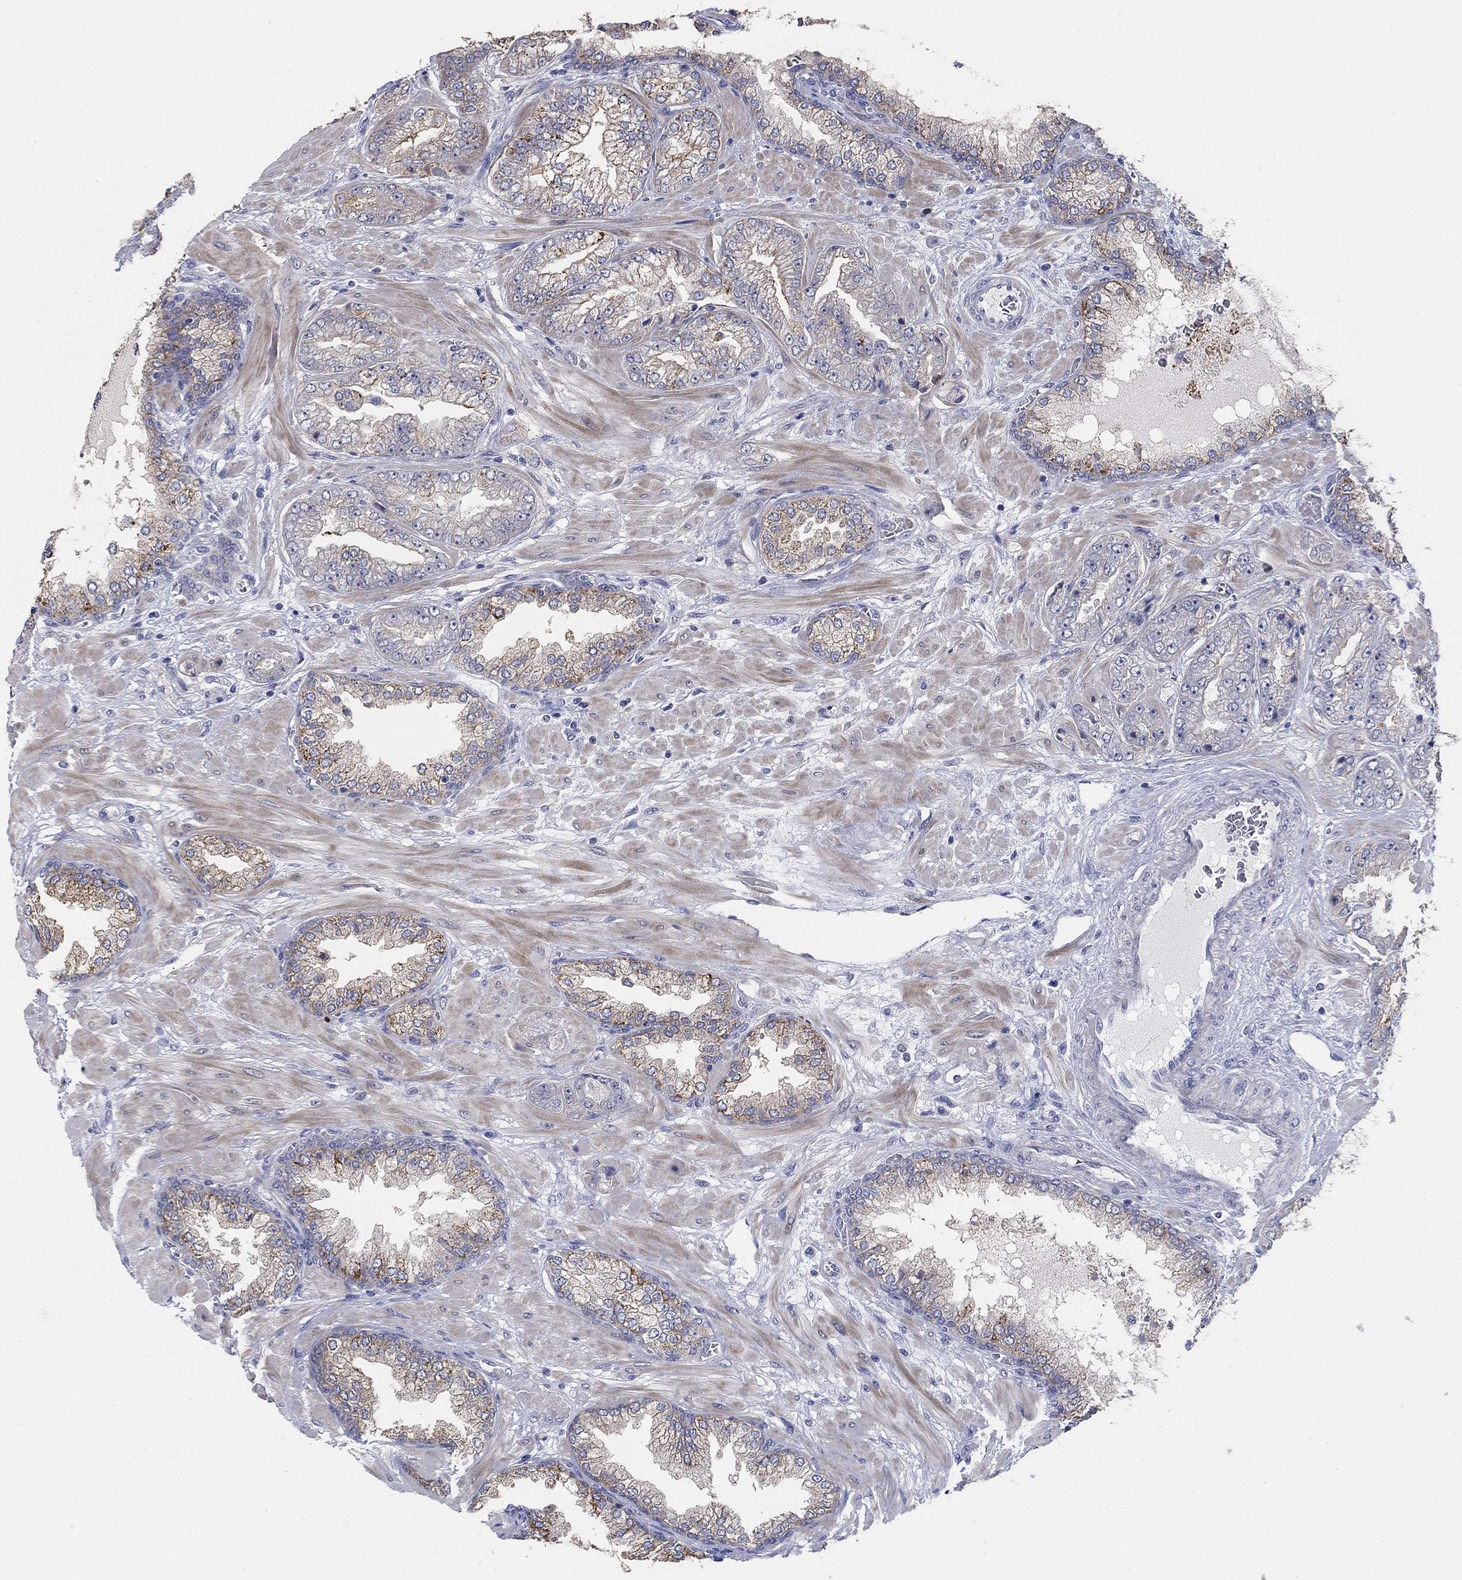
{"staining": {"intensity": "moderate", "quantity": "<25%", "location": "cytoplasmic/membranous"}, "tissue": "prostate cancer", "cell_type": "Tumor cells", "image_type": "cancer", "snomed": [{"axis": "morphology", "description": "Adenocarcinoma, Low grade"}, {"axis": "topography", "description": "Prostate"}], "caption": "Prostate cancer (adenocarcinoma (low-grade)) was stained to show a protein in brown. There is low levels of moderate cytoplasmic/membranous positivity in approximately <25% of tumor cells.", "gene": "PRC1", "patient": {"sex": "male", "age": 57}}